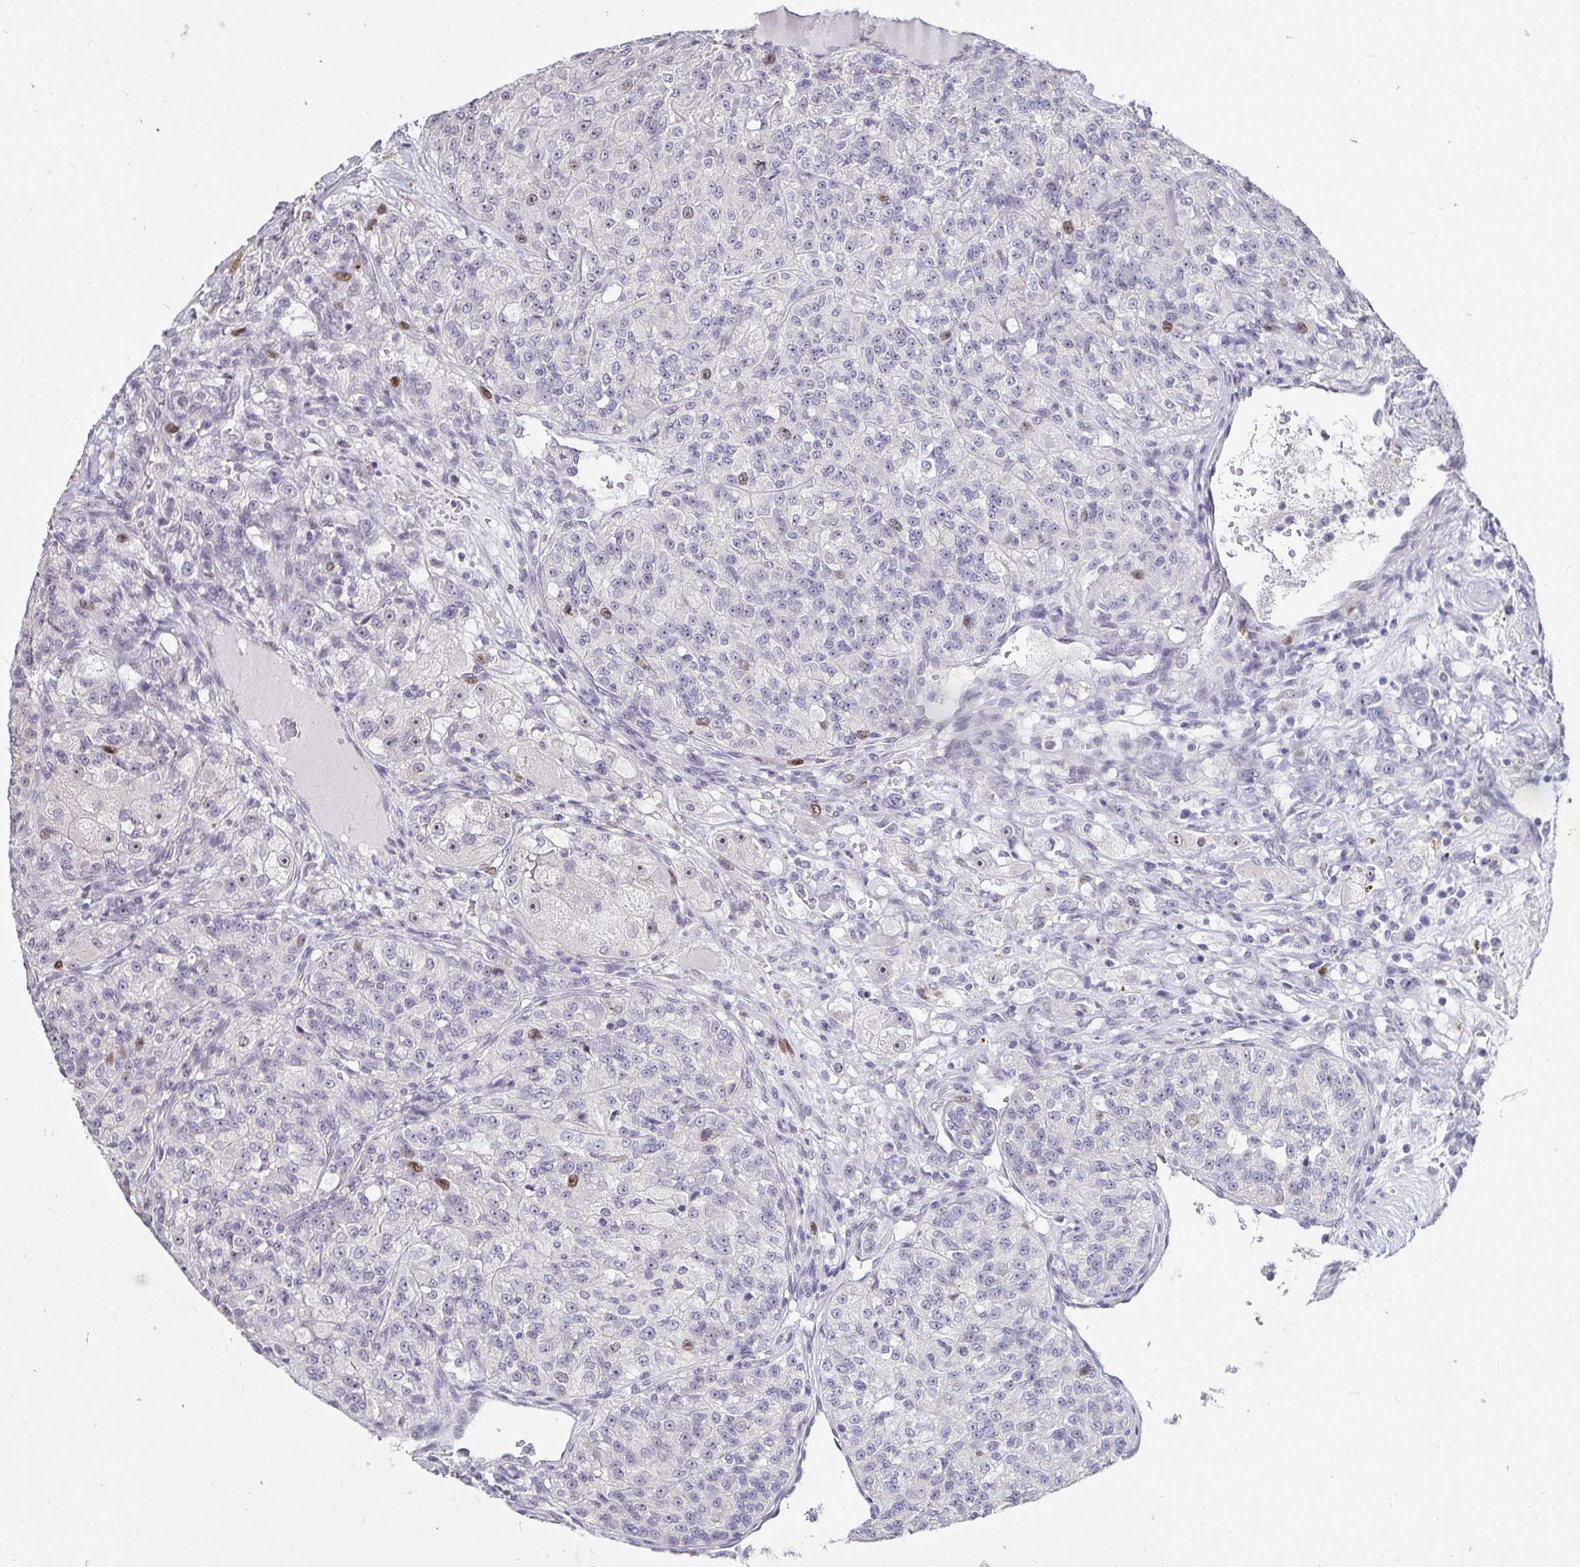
{"staining": {"intensity": "moderate", "quantity": "<25%", "location": "nuclear"}, "tissue": "renal cancer", "cell_type": "Tumor cells", "image_type": "cancer", "snomed": [{"axis": "morphology", "description": "Adenocarcinoma, NOS"}, {"axis": "topography", "description": "Kidney"}], "caption": "A brown stain labels moderate nuclear expression of a protein in renal cancer tumor cells. (DAB (3,3'-diaminobenzidine) = brown stain, brightfield microscopy at high magnification).", "gene": "ANLN", "patient": {"sex": "female", "age": 63}}